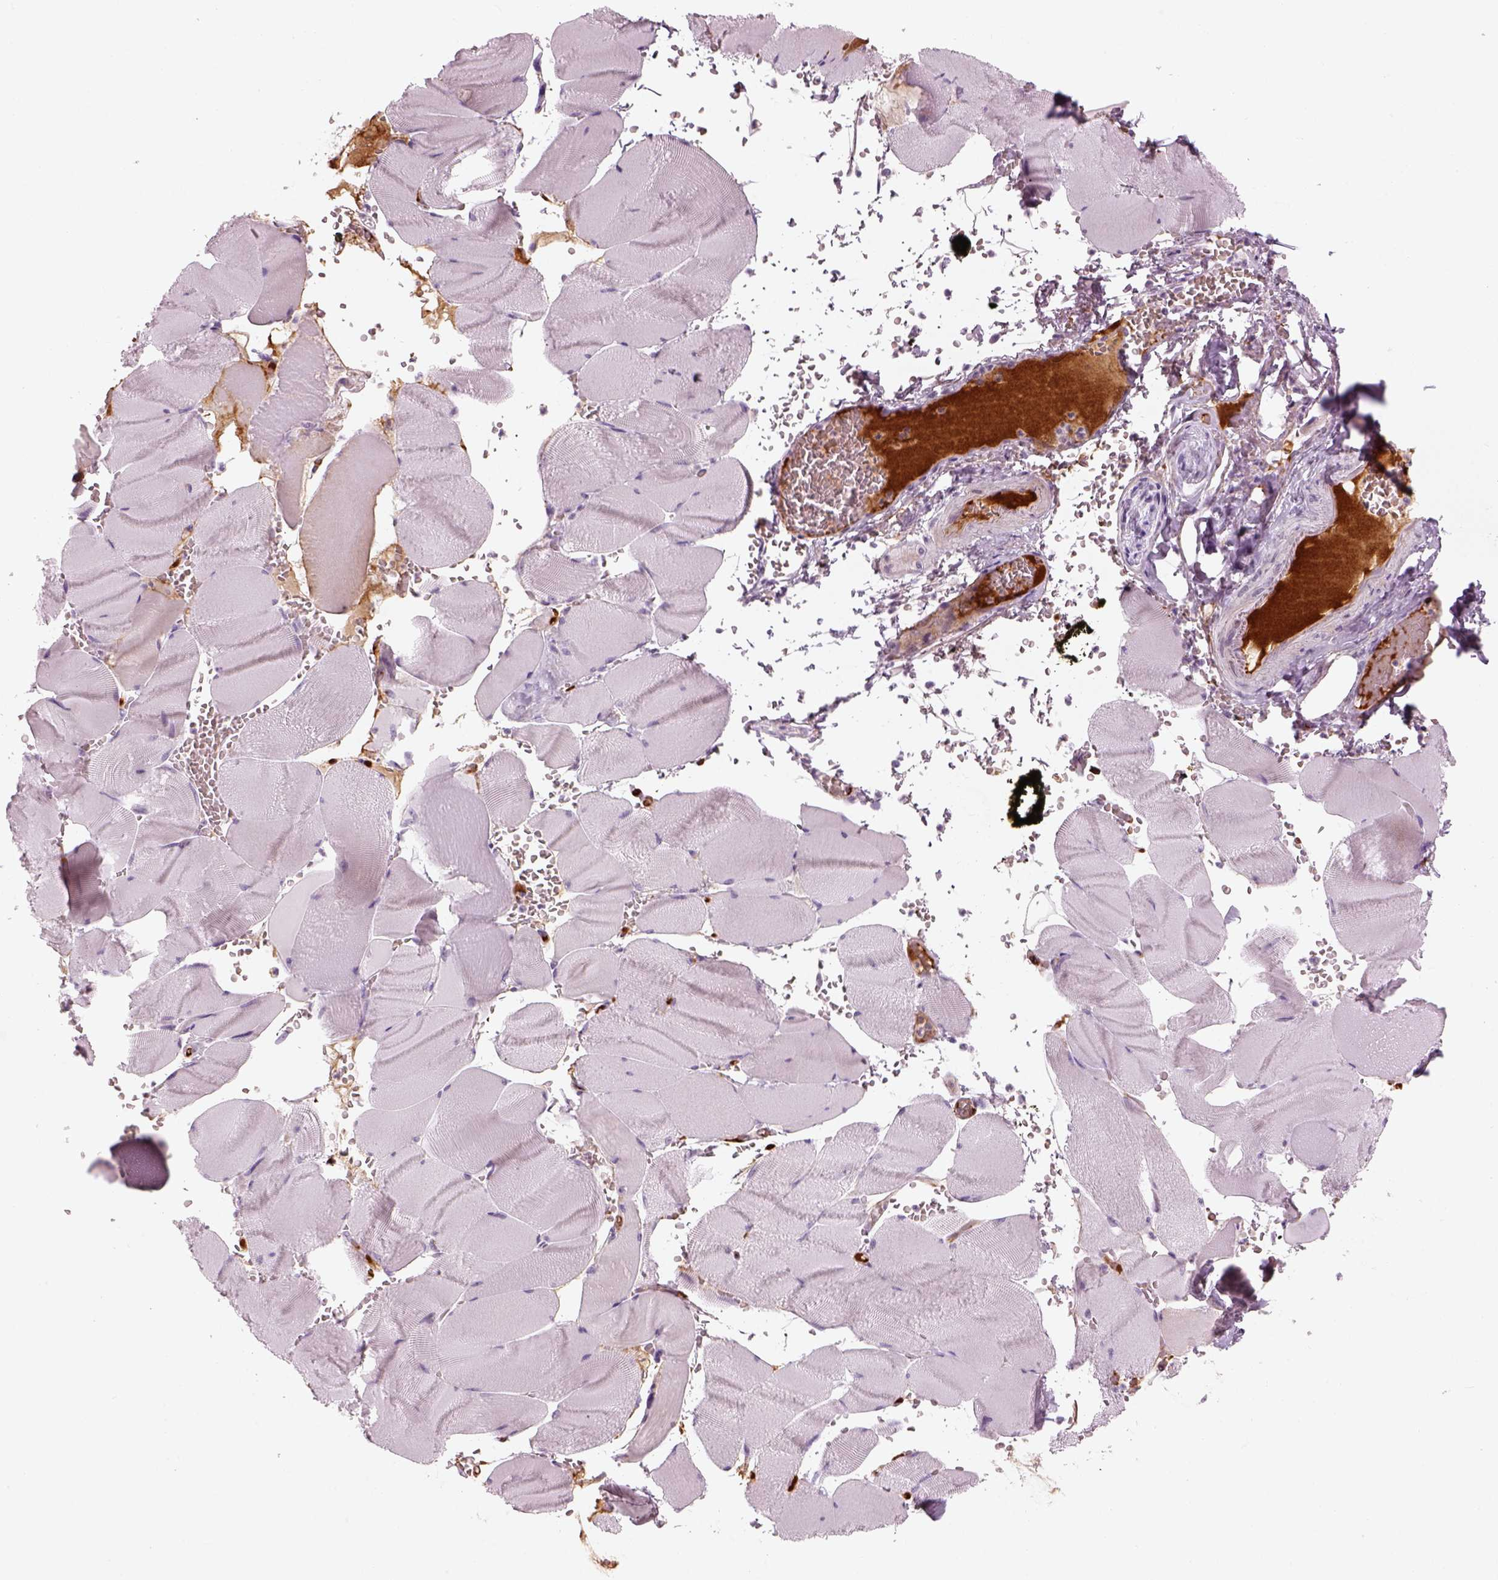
{"staining": {"intensity": "negative", "quantity": "none", "location": "none"}, "tissue": "skeletal muscle", "cell_type": "Myocytes", "image_type": "normal", "snomed": [{"axis": "morphology", "description": "Normal tissue, NOS"}, {"axis": "topography", "description": "Skeletal muscle"}], "caption": "This is a histopathology image of immunohistochemistry staining of benign skeletal muscle, which shows no expression in myocytes.", "gene": "PABPC1L2A", "patient": {"sex": "male", "age": 56}}